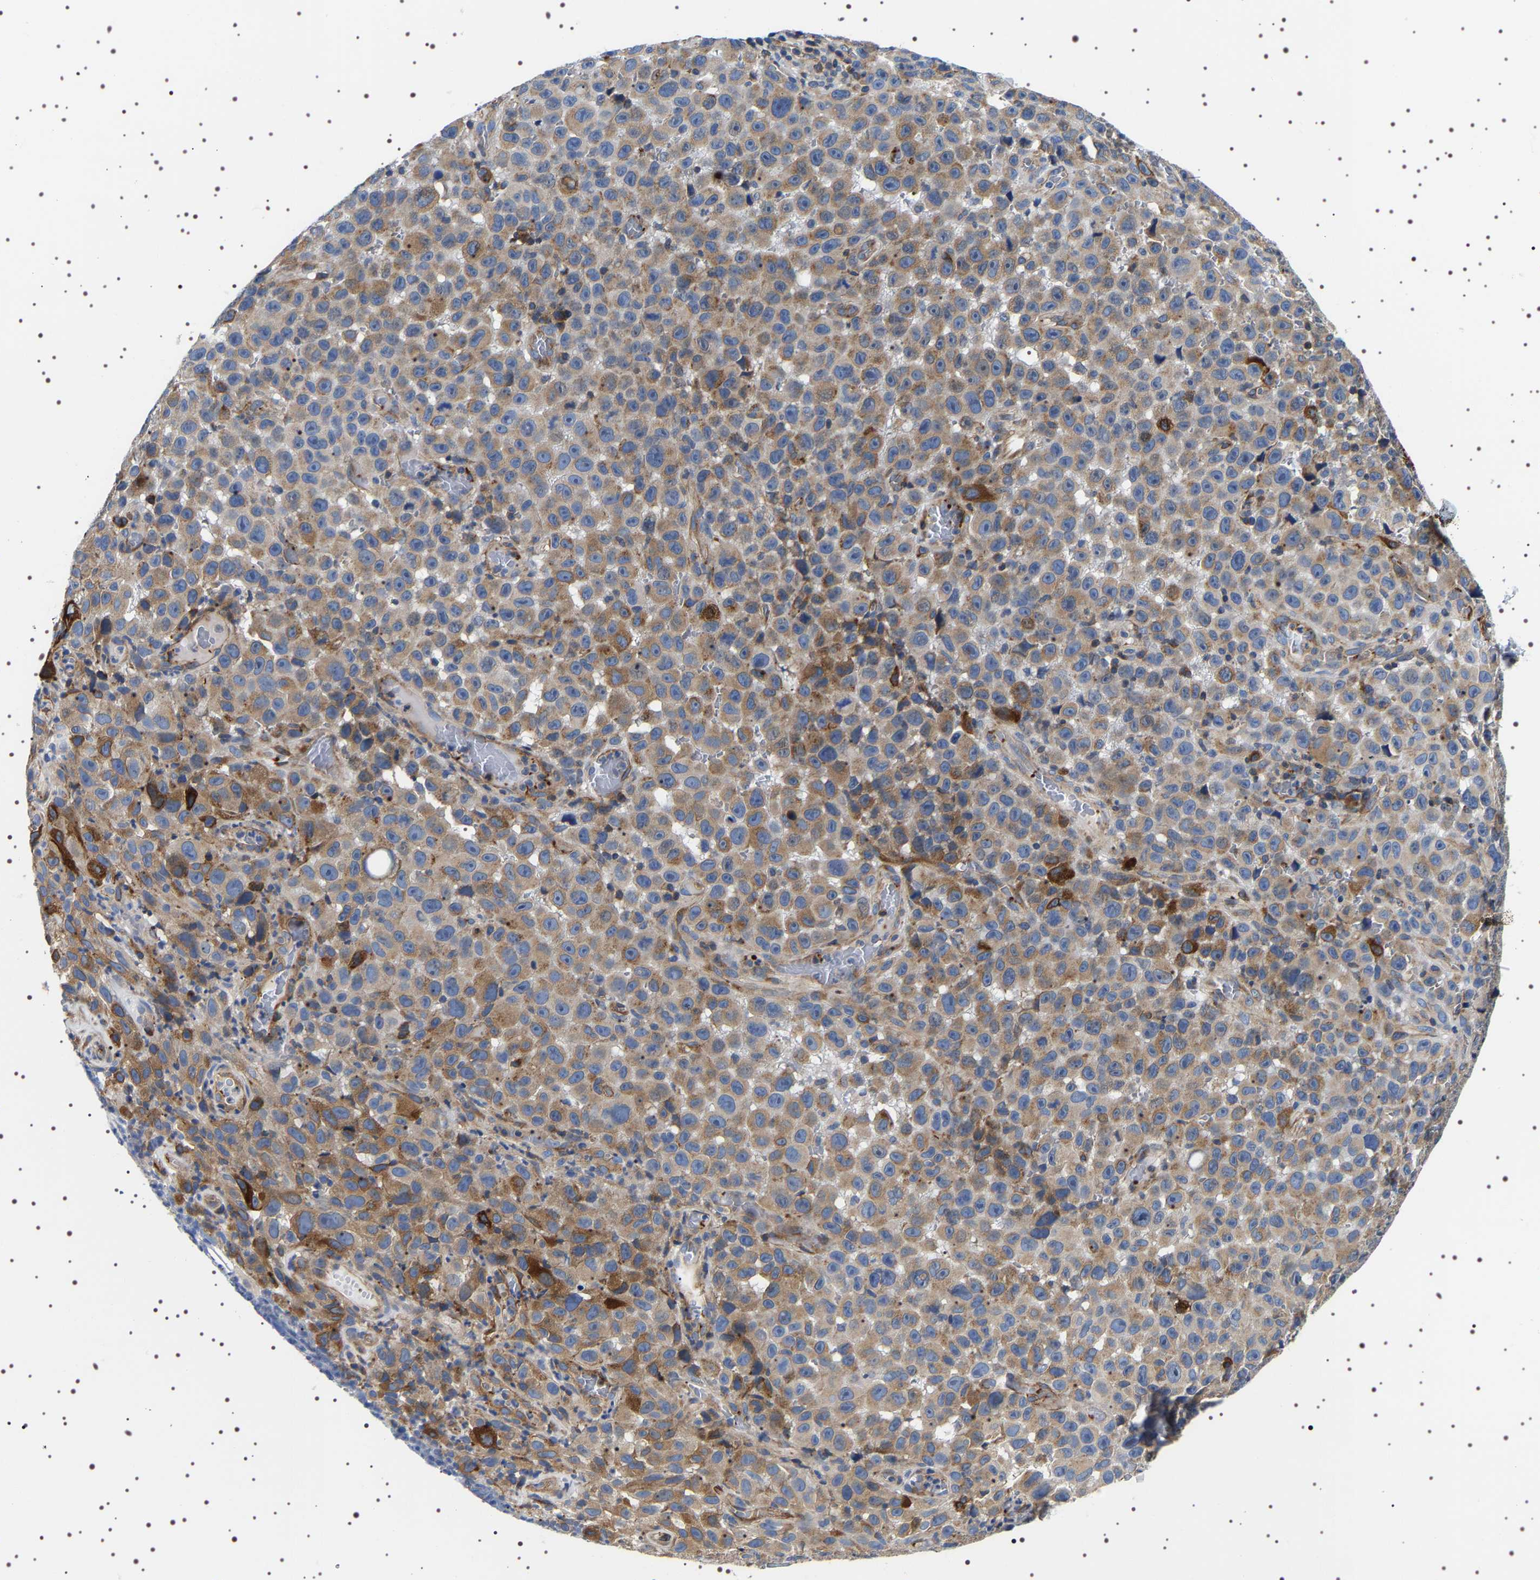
{"staining": {"intensity": "moderate", "quantity": ">75%", "location": "cytoplasmic/membranous"}, "tissue": "melanoma", "cell_type": "Tumor cells", "image_type": "cancer", "snomed": [{"axis": "morphology", "description": "Malignant melanoma, NOS"}, {"axis": "topography", "description": "Skin"}], "caption": "Immunohistochemistry (IHC) (DAB) staining of human malignant melanoma reveals moderate cytoplasmic/membranous protein staining in about >75% of tumor cells.", "gene": "SQLE", "patient": {"sex": "female", "age": 82}}